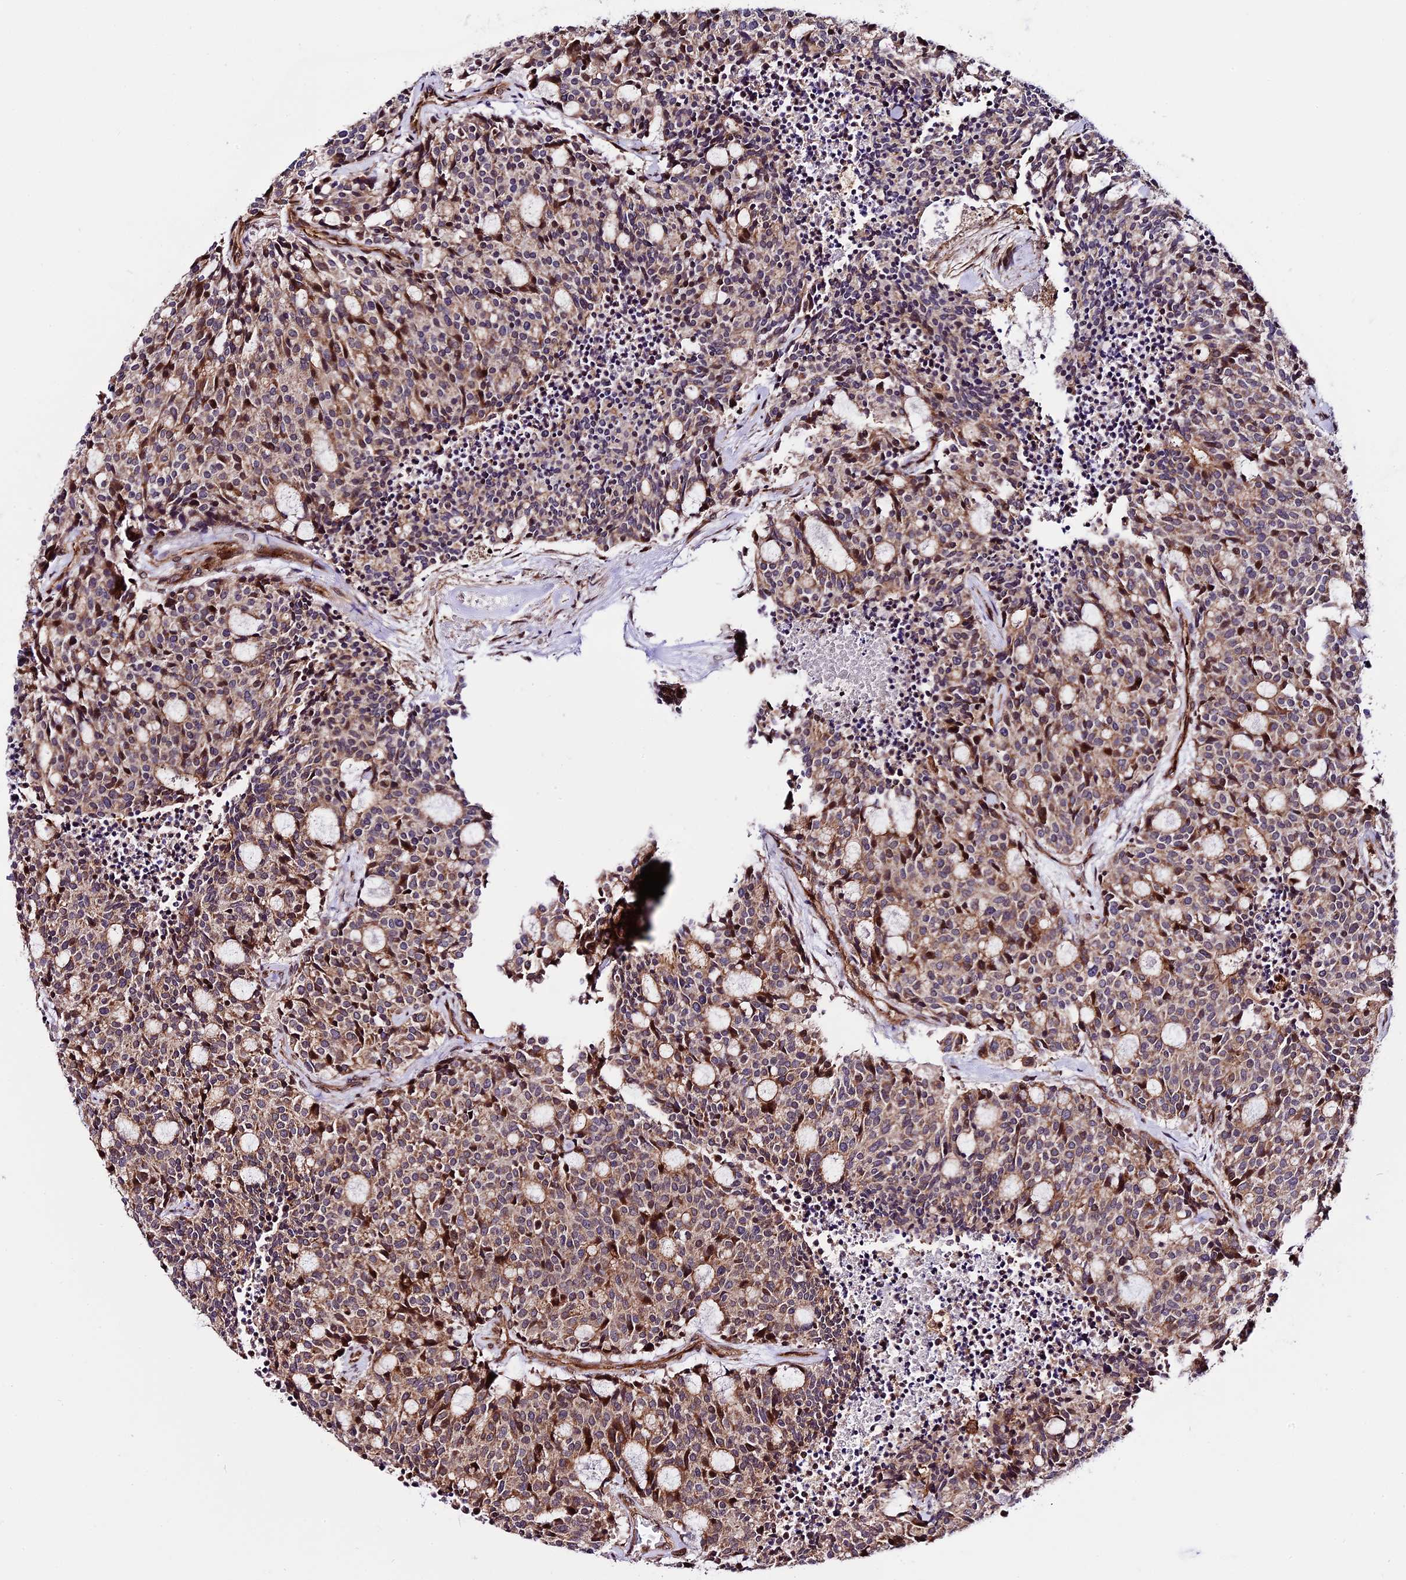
{"staining": {"intensity": "weak", "quantity": ">75%", "location": "cytoplasmic/membranous"}, "tissue": "carcinoid", "cell_type": "Tumor cells", "image_type": "cancer", "snomed": [{"axis": "morphology", "description": "Carcinoid, malignant, NOS"}, {"axis": "topography", "description": "Pancreas"}], "caption": "Malignant carcinoid stained with a protein marker displays weak staining in tumor cells.", "gene": "HERPUD1", "patient": {"sex": "female", "age": 54}}